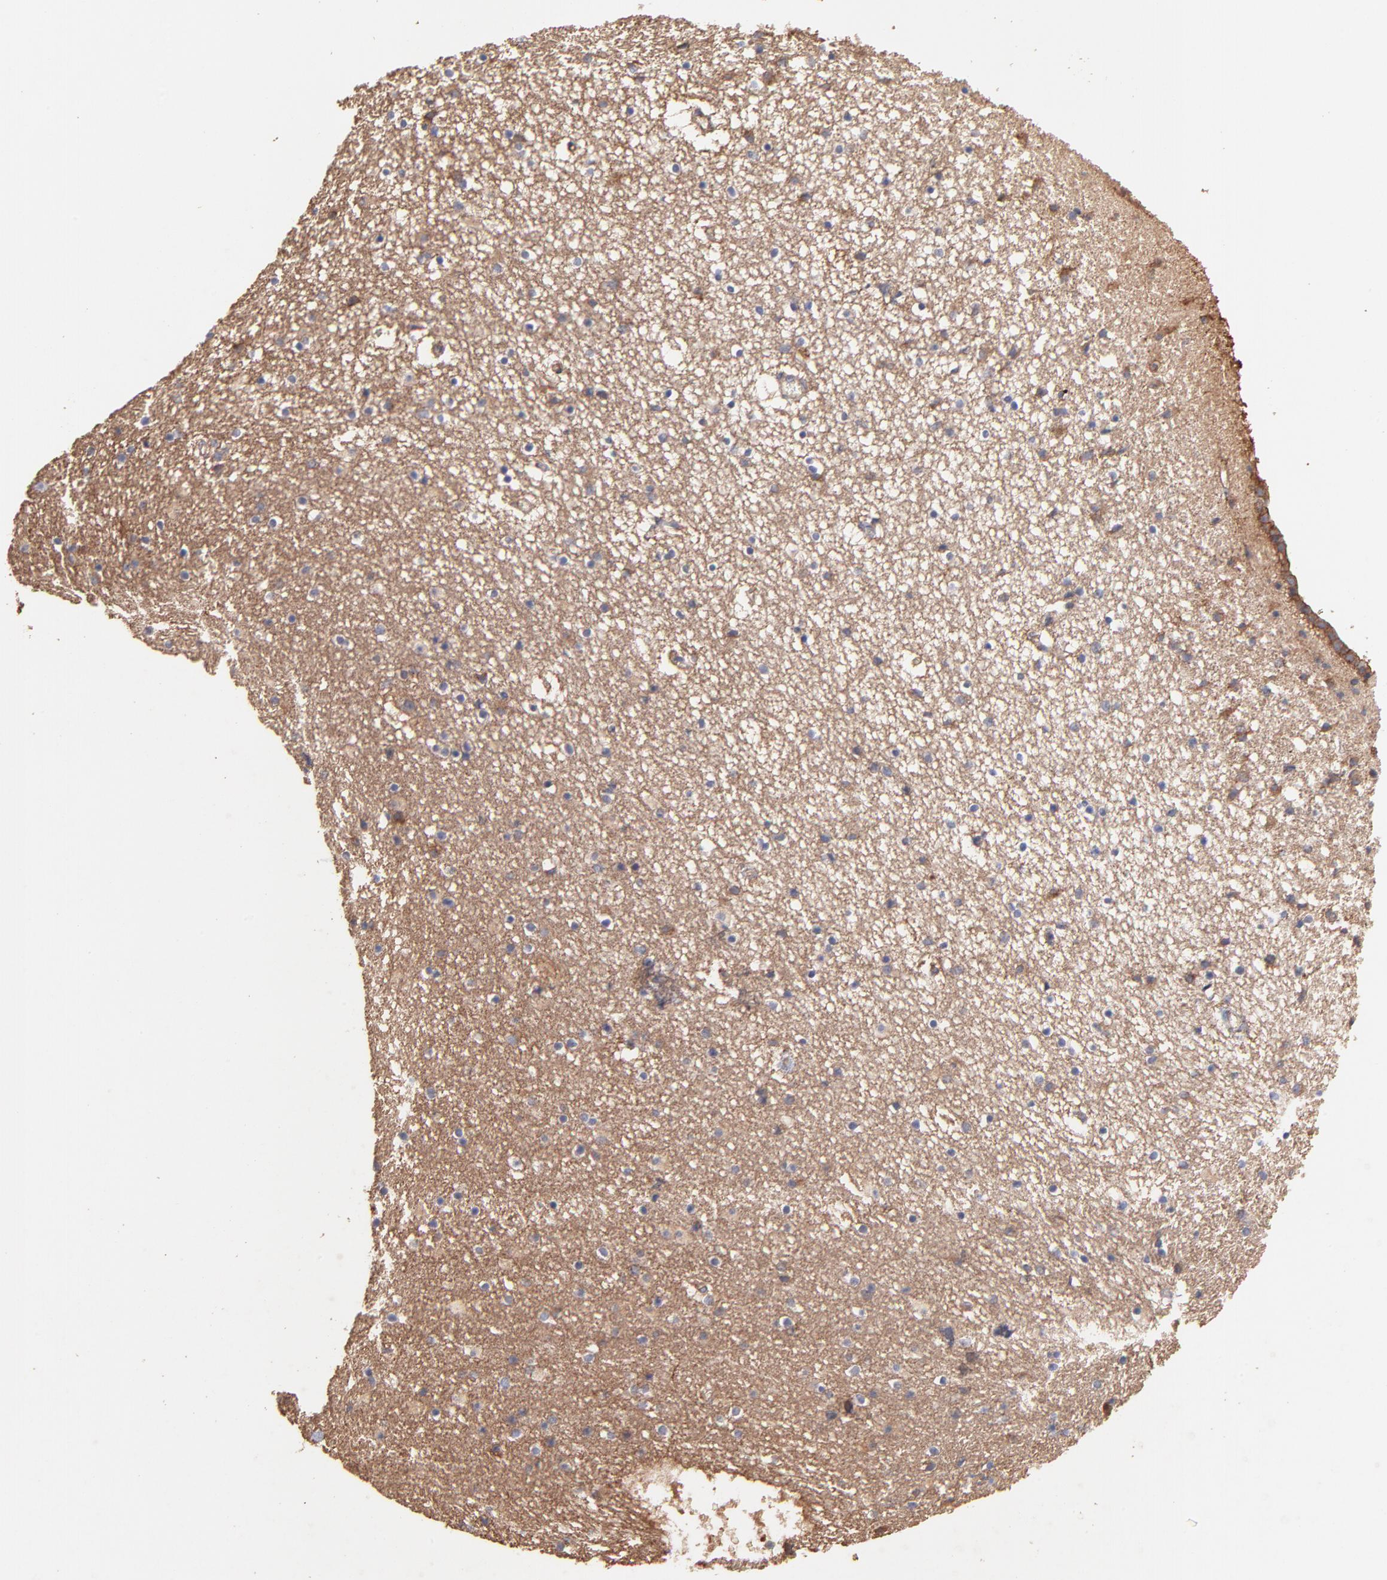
{"staining": {"intensity": "negative", "quantity": "none", "location": "none"}, "tissue": "caudate", "cell_type": "Glial cells", "image_type": "normal", "snomed": [{"axis": "morphology", "description": "Normal tissue, NOS"}, {"axis": "topography", "description": "Lateral ventricle wall"}], "caption": "Human caudate stained for a protein using IHC exhibits no staining in glial cells.", "gene": "STAP2", "patient": {"sex": "male", "age": 45}}